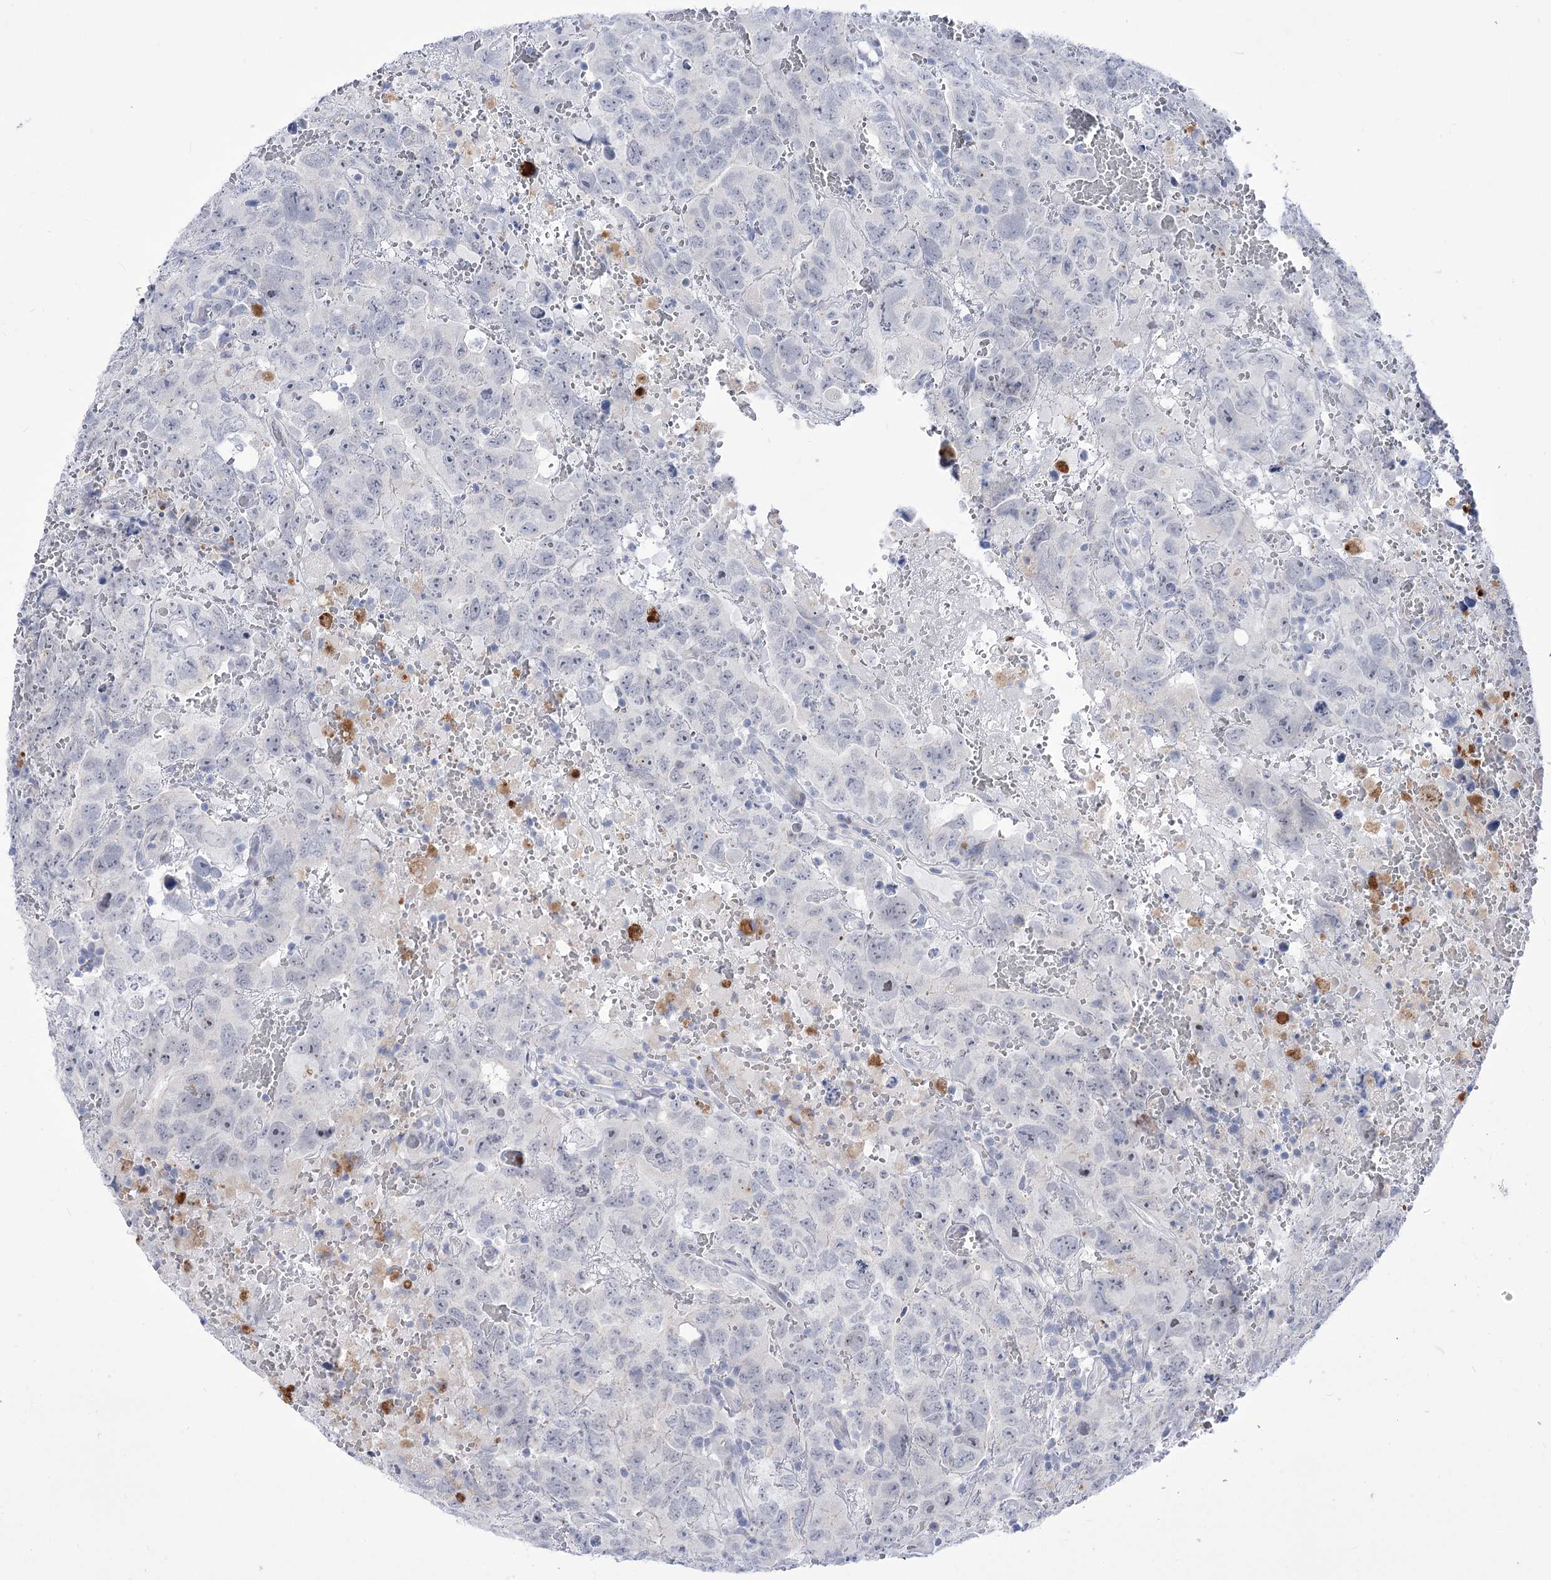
{"staining": {"intensity": "negative", "quantity": "none", "location": "none"}, "tissue": "testis cancer", "cell_type": "Tumor cells", "image_type": "cancer", "snomed": [{"axis": "morphology", "description": "Carcinoma, Embryonal, NOS"}, {"axis": "topography", "description": "Testis"}], "caption": "This is an immunohistochemistry (IHC) histopathology image of human testis cancer (embryonal carcinoma). There is no positivity in tumor cells.", "gene": "BEND7", "patient": {"sex": "male", "age": 45}}